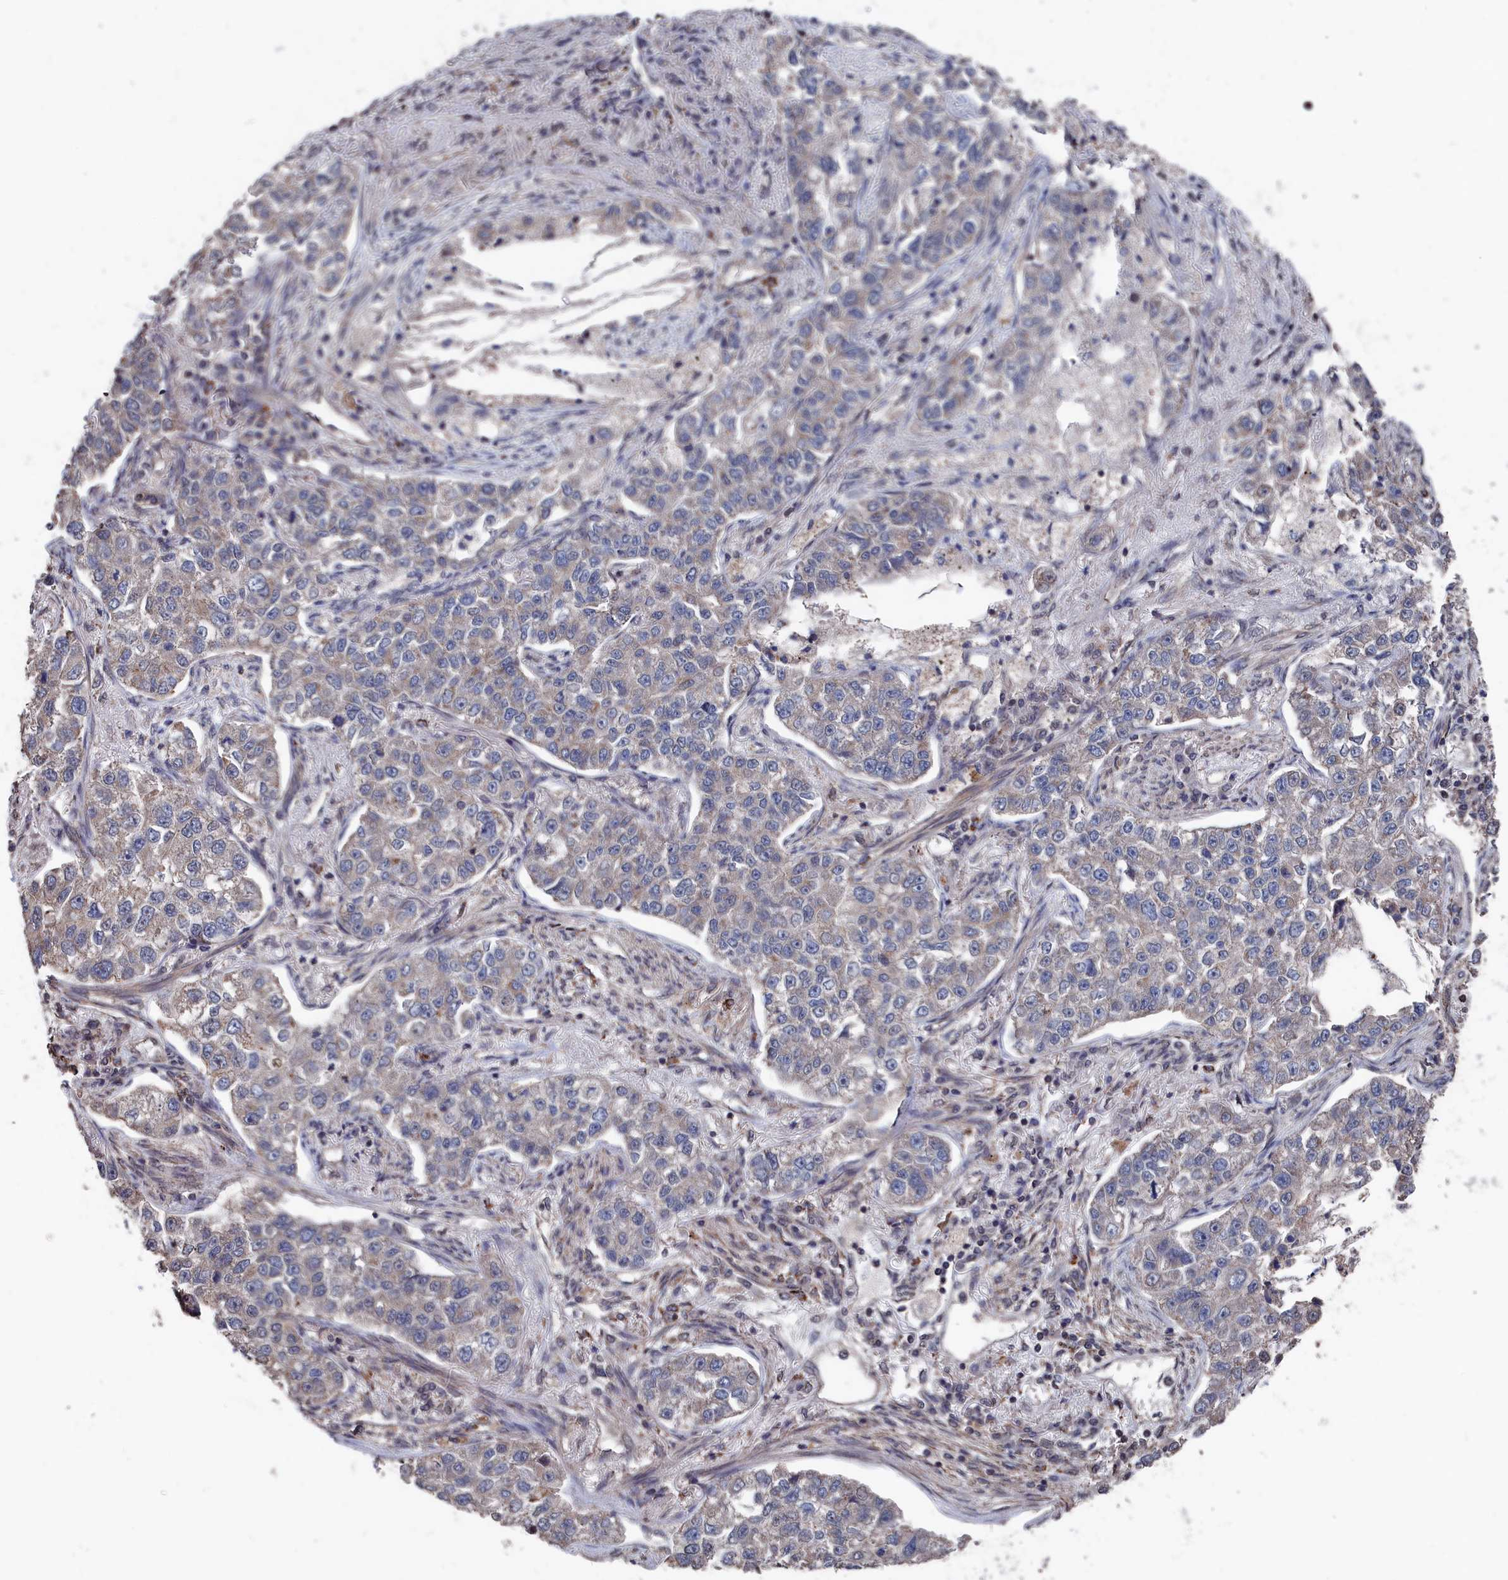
{"staining": {"intensity": "negative", "quantity": "none", "location": "none"}, "tissue": "lung cancer", "cell_type": "Tumor cells", "image_type": "cancer", "snomed": [{"axis": "morphology", "description": "Adenocarcinoma, NOS"}, {"axis": "topography", "description": "Lung"}], "caption": "This is an immunohistochemistry (IHC) image of lung cancer (adenocarcinoma). There is no expression in tumor cells.", "gene": "PDE12", "patient": {"sex": "male", "age": 49}}